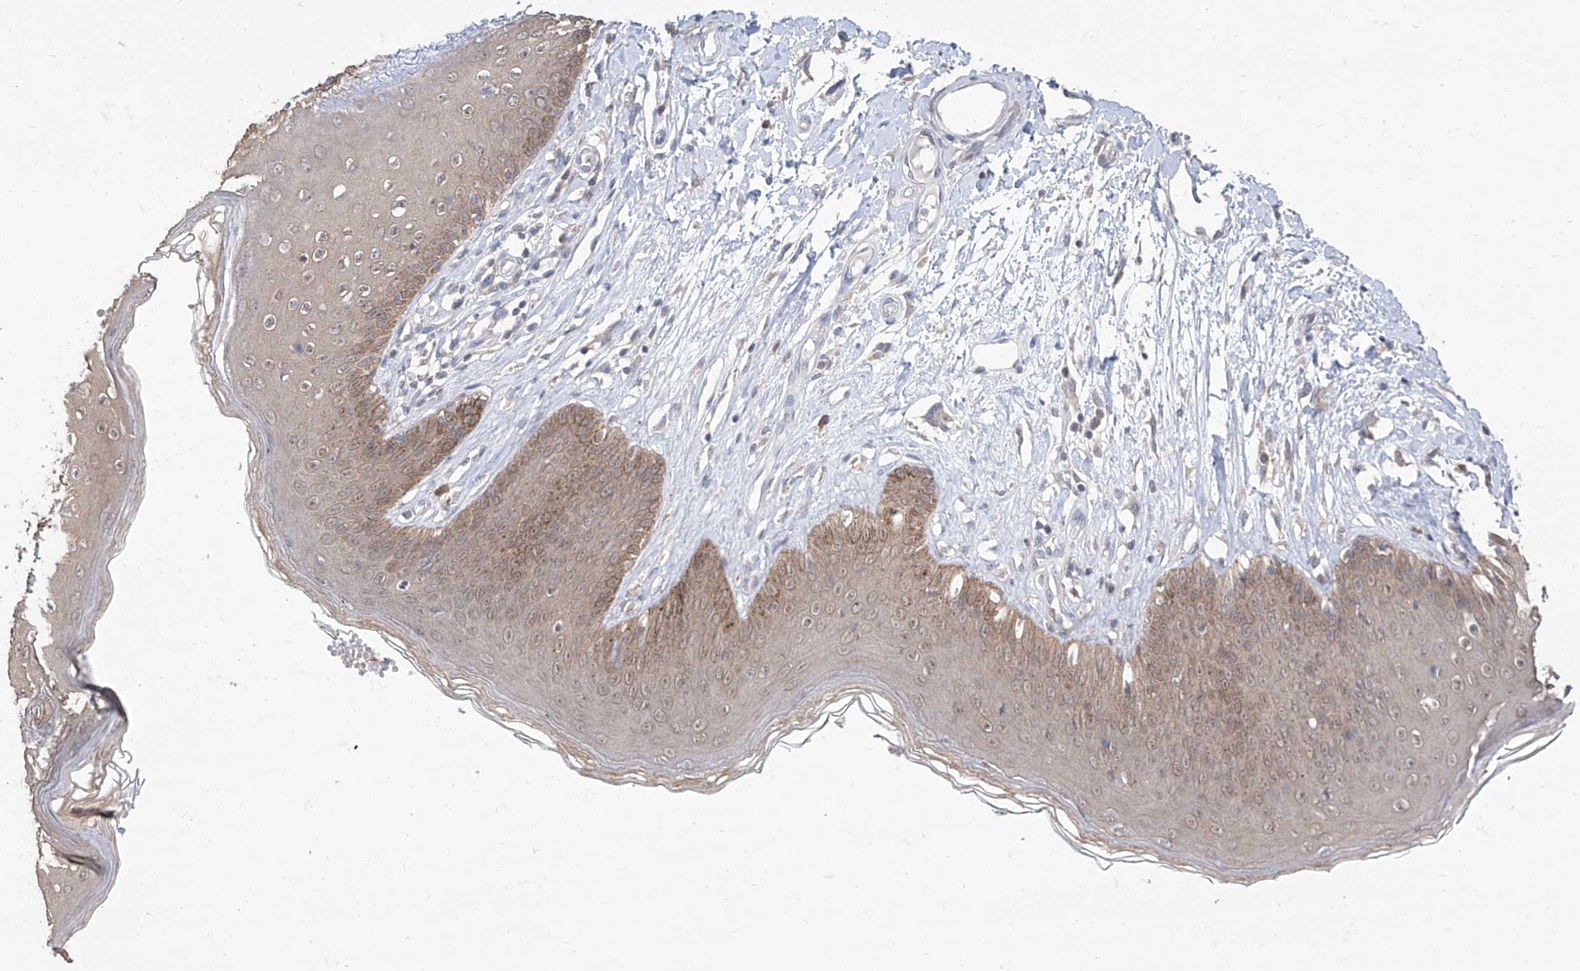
{"staining": {"intensity": "moderate", "quantity": ">75%", "location": "cytoplasmic/membranous,nuclear"}, "tissue": "skin", "cell_type": "Epidermal cells", "image_type": "normal", "snomed": [{"axis": "morphology", "description": "Normal tissue, NOS"}, {"axis": "morphology", "description": "Squamous cell carcinoma, NOS"}, {"axis": "topography", "description": "Vulva"}], "caption": "Epidermal cells show medium levels of moderate cytoplasmic/membranous,nuclear staining in approximately >75% of cells in benign human skin.", "gene": "BROX", "patient": {"sex": "female", "age": 85}}